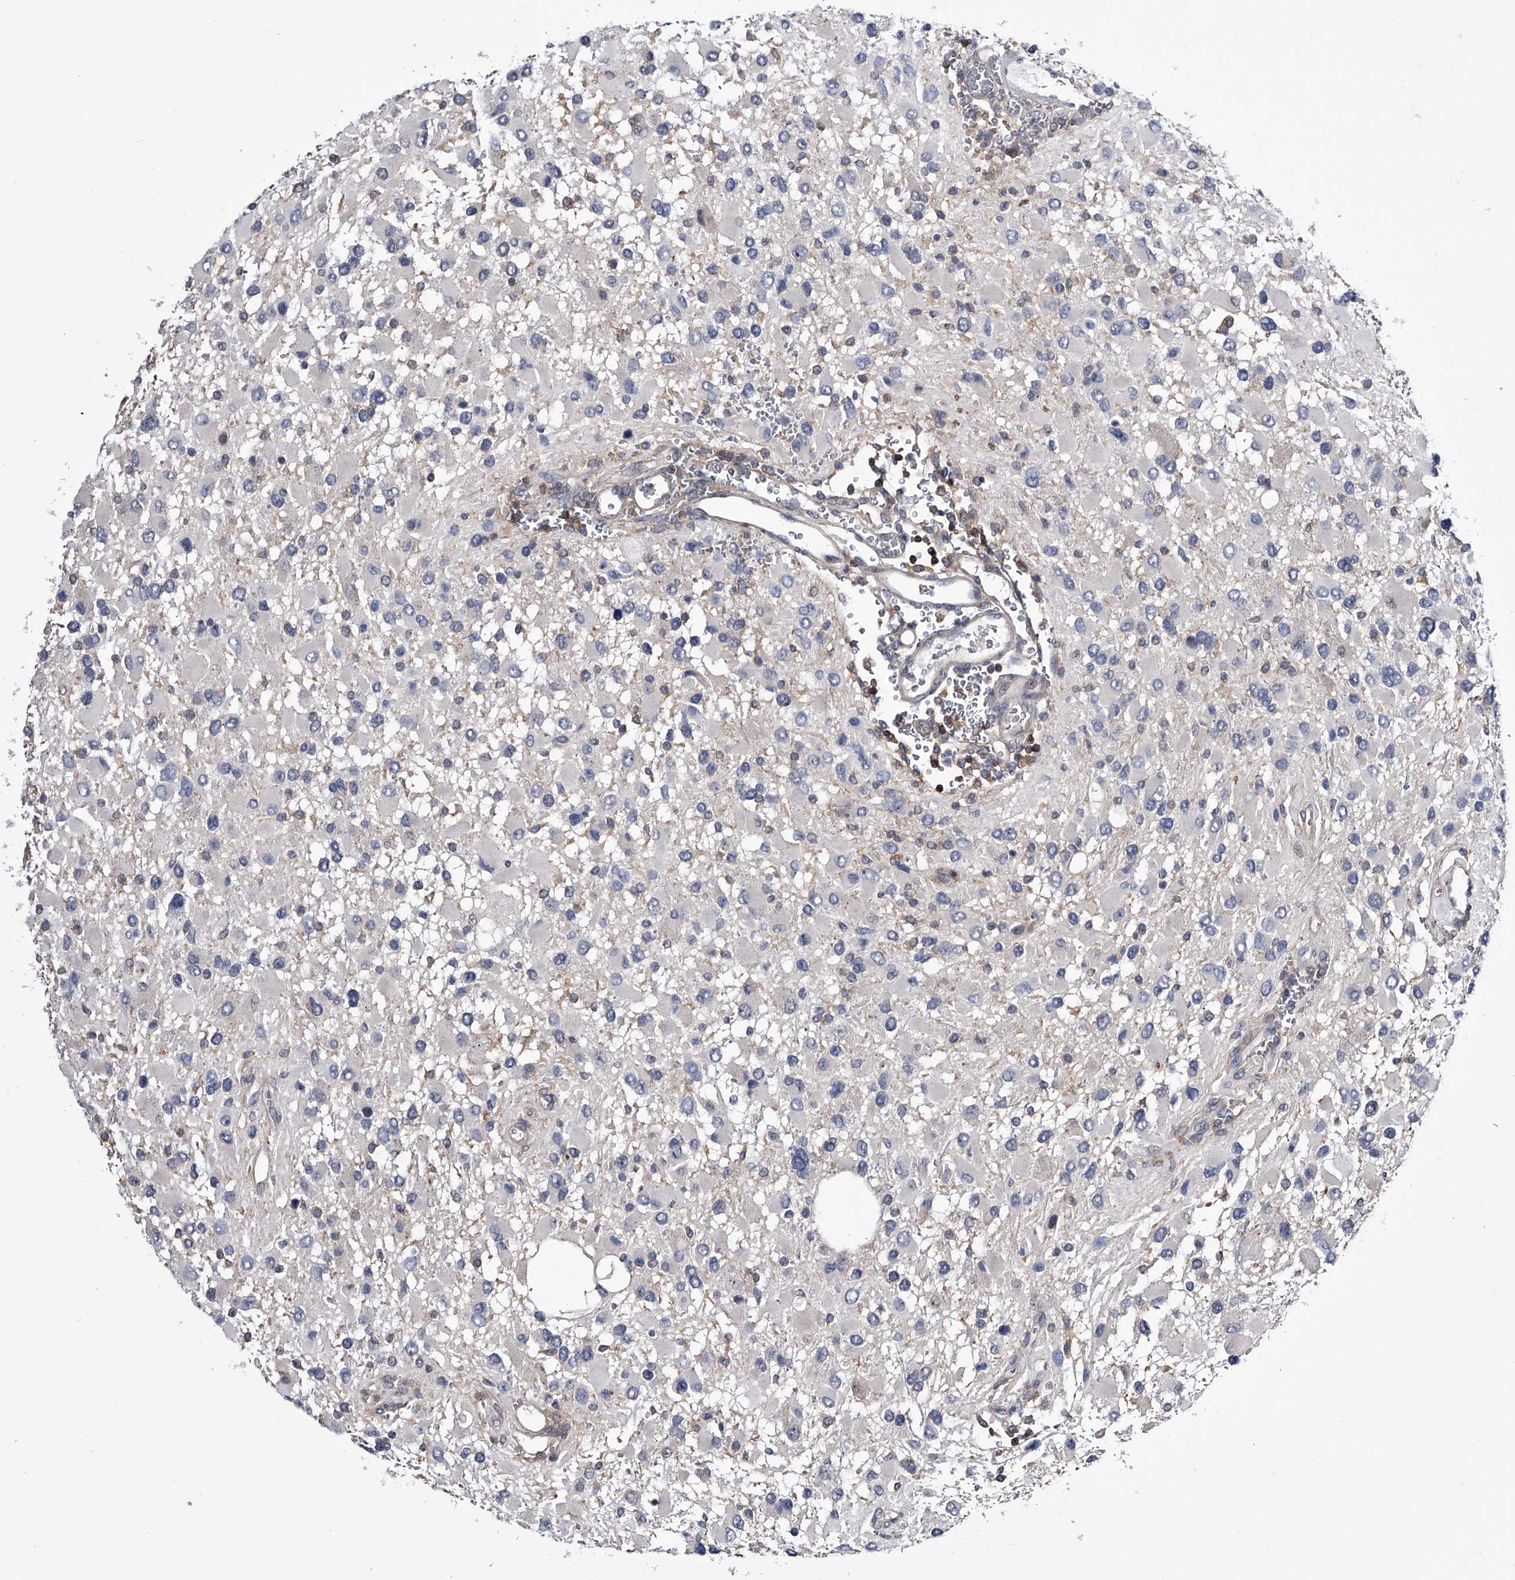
{"staining": {"intensity": "negative", "quantity": "none", "location": "none"}, "tissue": "glioma", "cell_type": "Tumor cells", "image_type": "cancer", "snomed": [{"axis": "morphology", "description": "Glioma, malignant, High grade"}, {"axis": "topography", "description": "Brain"}], "caption": "IHC histopathology image of glioma stained for a protein (brown), which displays no staining in tumor cells. The staining is performed using DAB (3,3'-diaminobenzidine) brown chromogen with nuclei counter-stained in using hematoxylin.", "gene": "PAN3", "patient": {"sex": "male", "age": 53}}